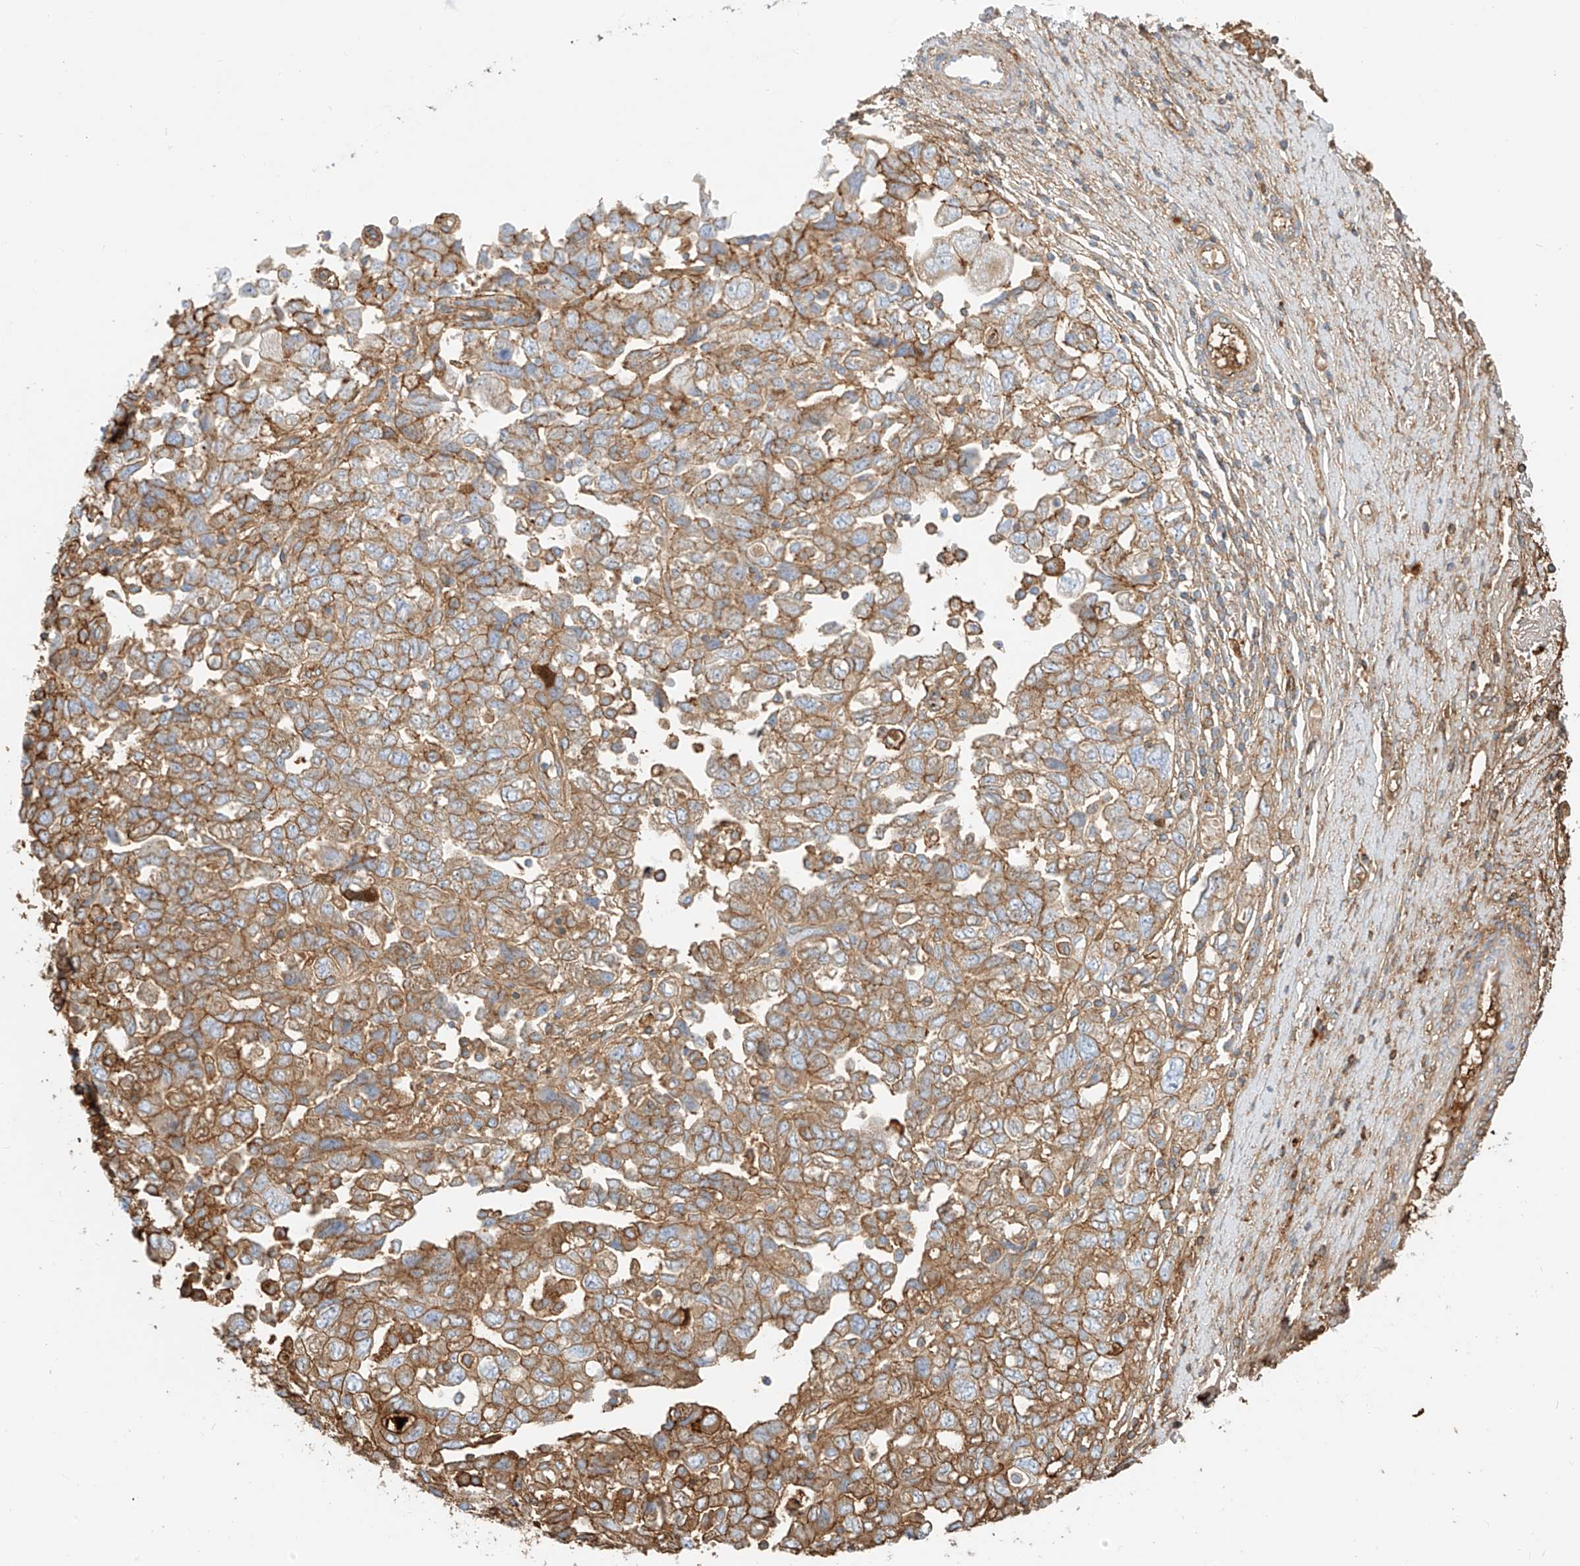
{"staining": {"intensity": "moderate", "quantity": ">75%", "location": "cytoplasmic/membranous"}, "tissue": "ovarian cancer", "cell_type": "Tumor cells", "image_type": "cancer", "snomed": [{"axis": "morphology", "description": "Carcinoma, NOS"}, {"axis": "morphology", "description": "Cystadenocarcinoma, serous, NOS"}, {"axis": "topography", "description": "Ovary"}], "caption": "Ovarian cancer stained for a protein reveals moderate cytoplasmic/membranous positivity in tumor cells.", "gene": "OCSTAMP", "patient": {"sex": "female", "age": 69}}